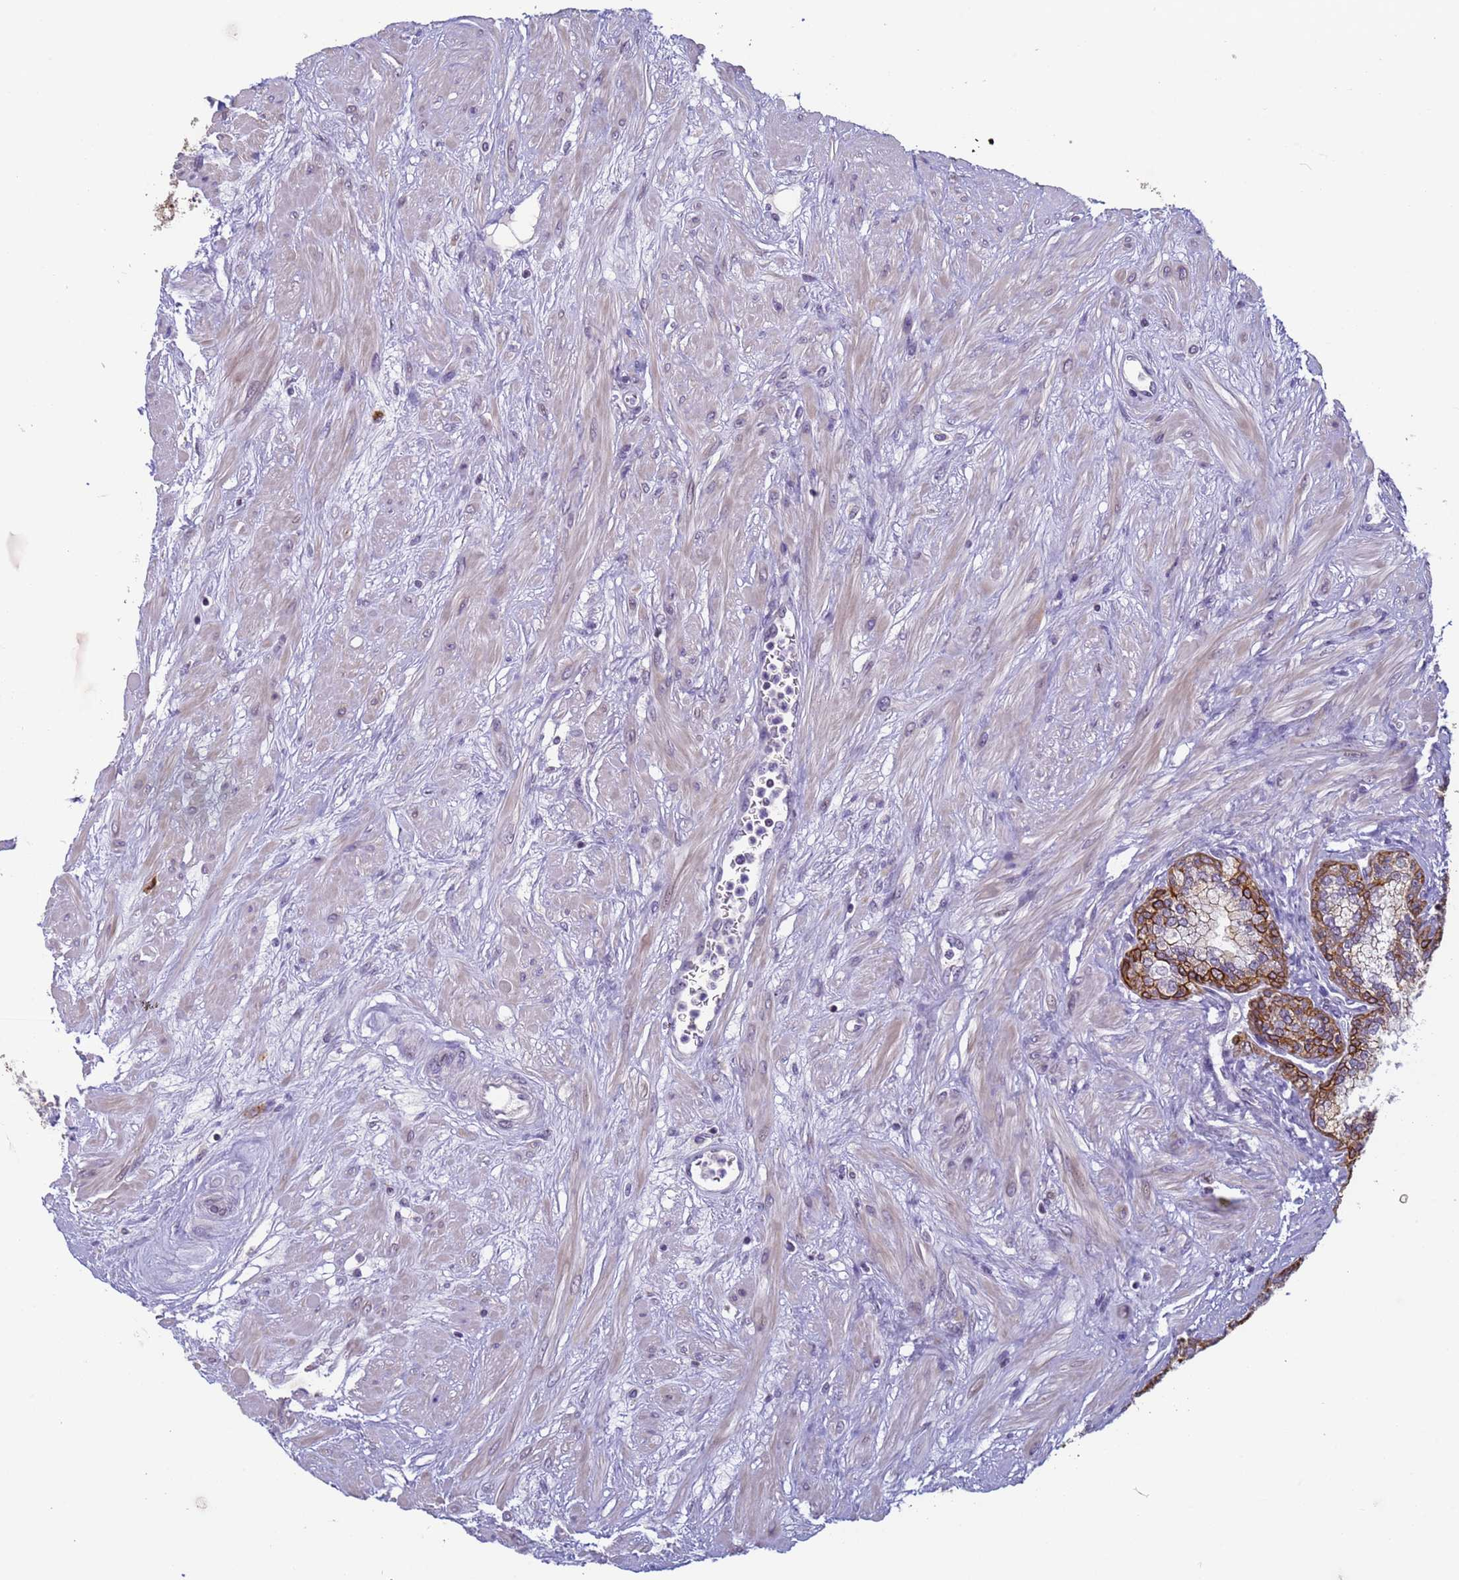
{"staining": {"intensity": "strong", "quantity": "<25%", "location": "cytoplasmic/membranous"}, "tissue": "prostate", "cell_type": "Glandular cells", "image_type": "normal", "snomed": [{"axis": "morphology", "description": "Normal tissue, NOS"}, {"axis": "topography", "description": "Prostate"}], "caption": "Immunohistochemistry image of benign prostate: prostate stained using immunohistochemistry (IHC) reveals medium levels of strong protein expression localized specifically in the cytoplasmic/membranous of glandular cells, appearing as a cytoplasmic/membranous brown color.", "gene": "VWA3A", "patient": {"sex": "male", "age": 60}}